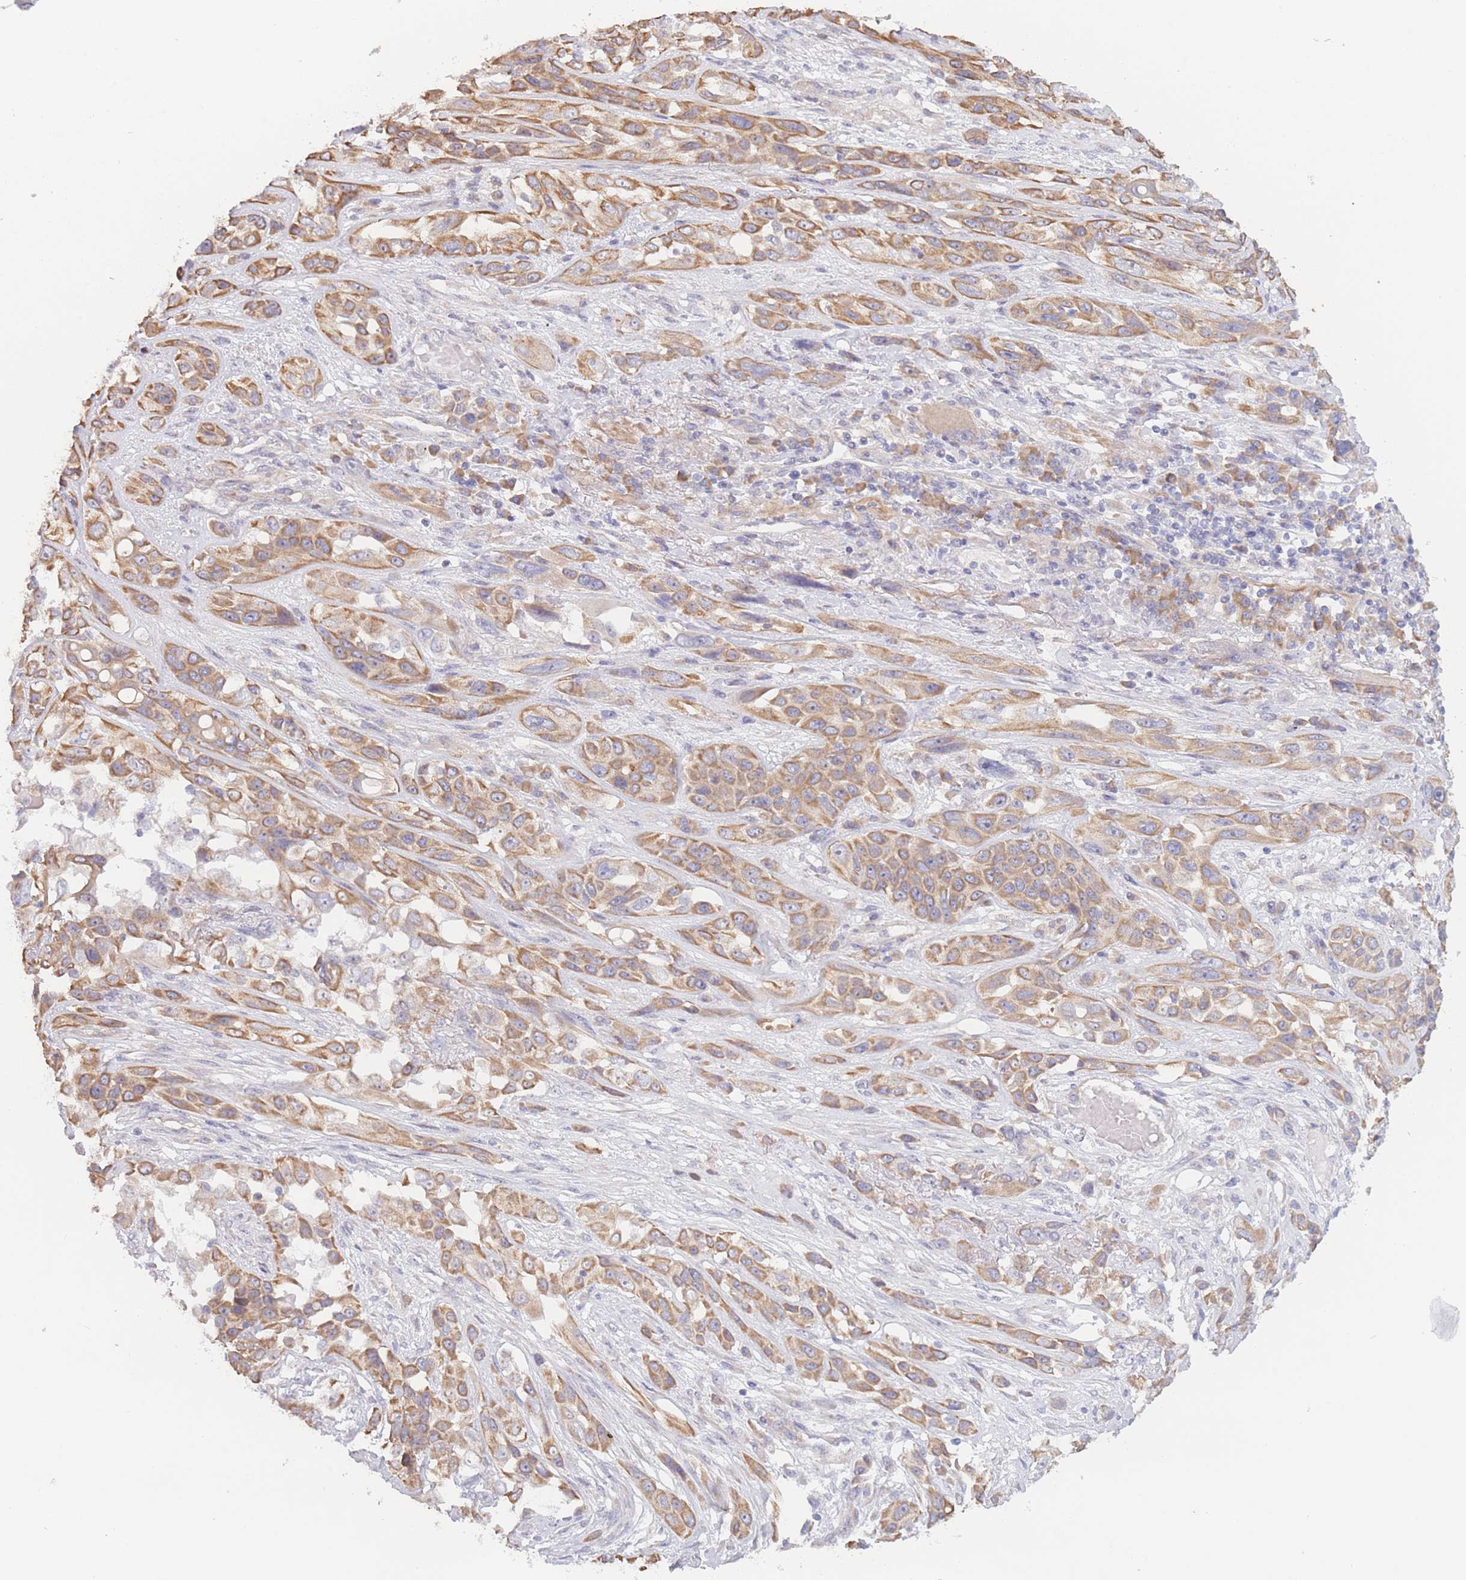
{"staining": {"intensity": "moderate", "quantity": ">75%", "location": "cytoplasmic/membranous"}, "tissue": "lung cancer", "cell_type": "Tumor cells", "image_type": "cancer", "snomed": [{"axis": "morphology", "description": "Squamous cell carcinoma, NOS"}, {"axis": "topography", "description": "Lung"}], "caption": "Moderate cytoplasmic/membranous staining for a protein is identified in about >75% of tumor cells of squamous cell carcinoma (lung) using immunohistochemistry (IHC).", "gene": "FAM227B", "patient": {"sex": "female", "age": 70}}